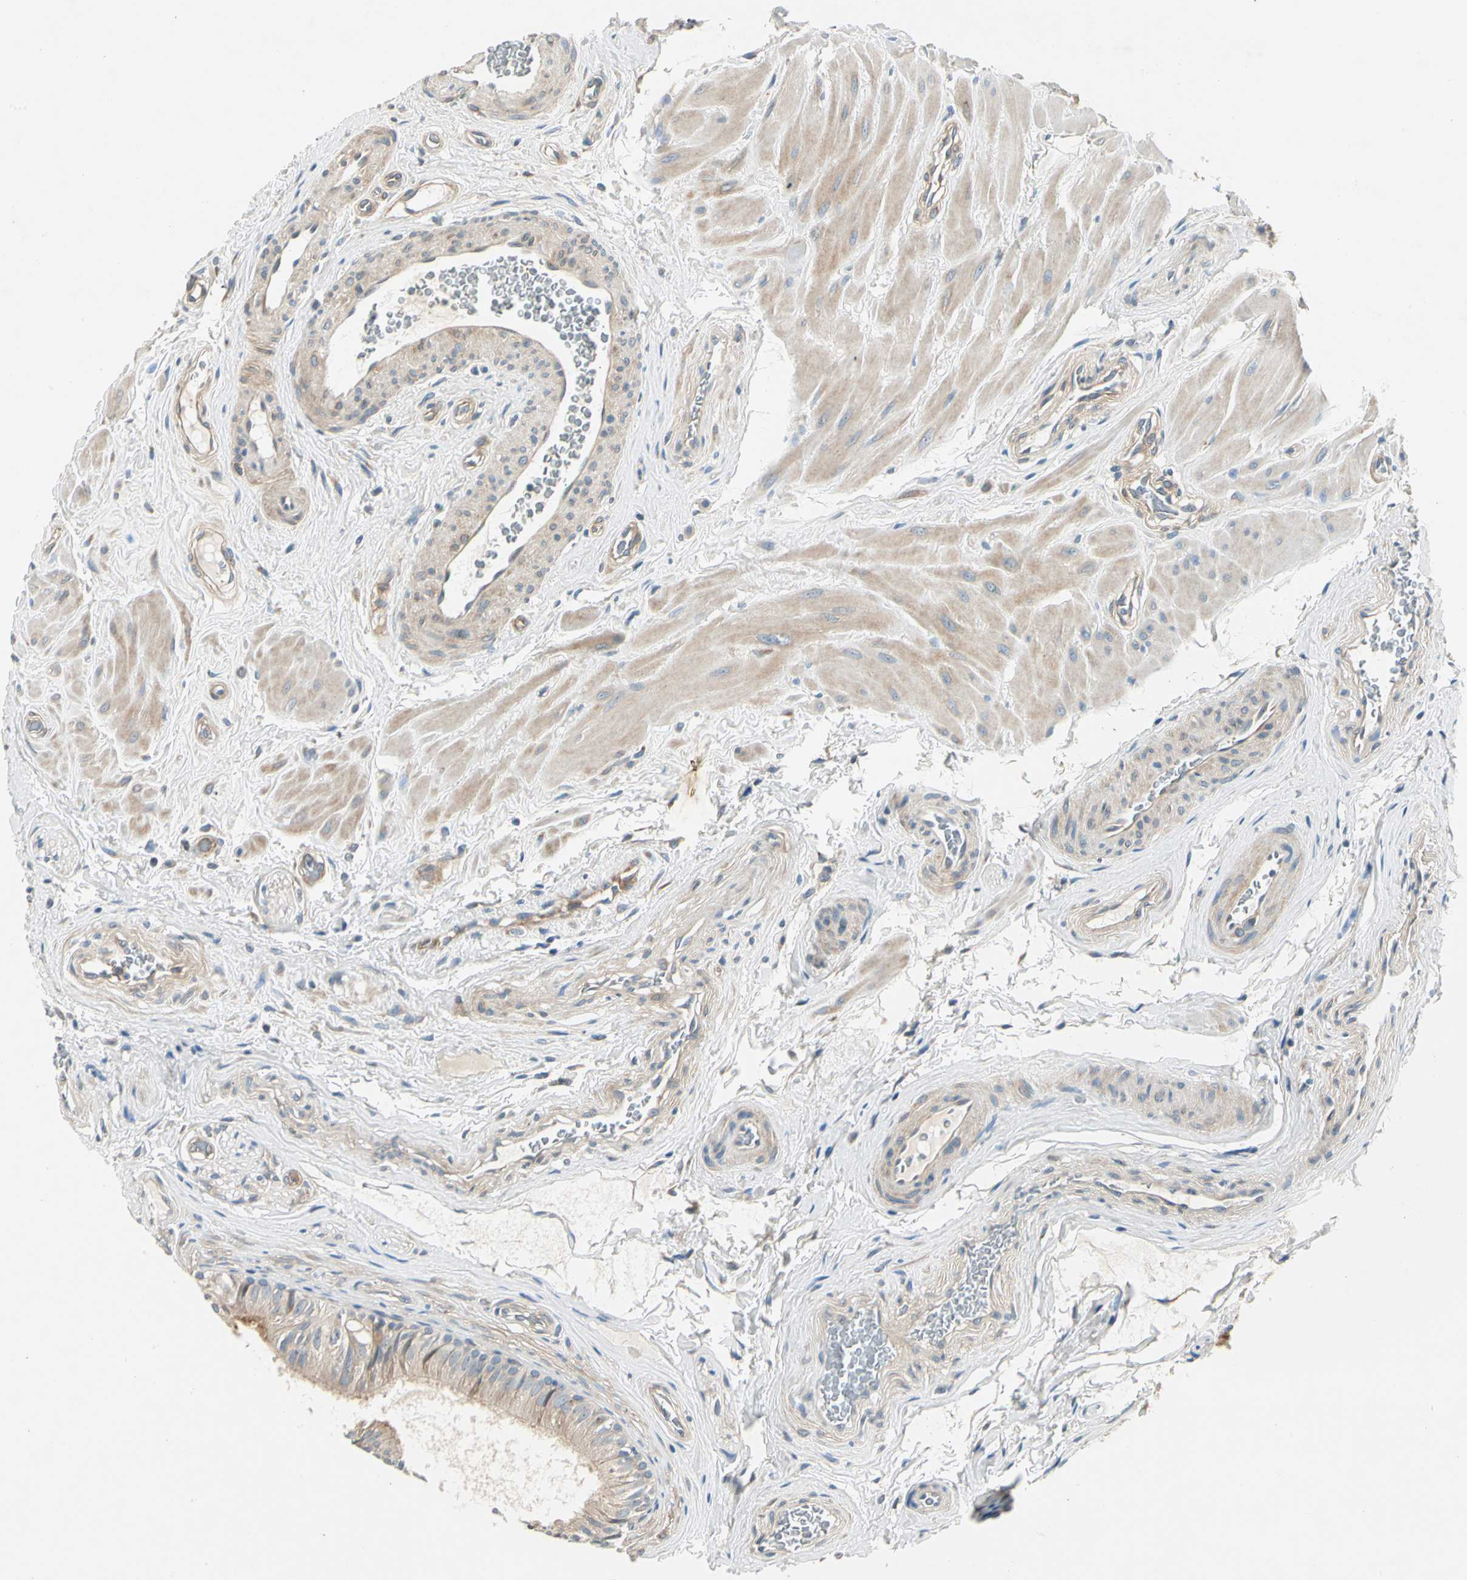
{"staining": {"intensity": "moderate", "quantity": ">75%", "location": "cytoplasmic/membranous"}, "tissue": "epididymis", "cell_type": "Glandular cells", "image_type": "normal", "snomed": [{"axis": "morphology", "description": "Normal tissue, NOS"}, {"axis": "topography", "description": "Epididymis"}], "caption": "Immunohistochemical staining of normal human epididymis shows >75% levels of moderate cytoplasmic/membranous protein expression in about >75% of glandular cells.", "gene": "ROCK2", "patient": {"sex": "male", "age": 23}}